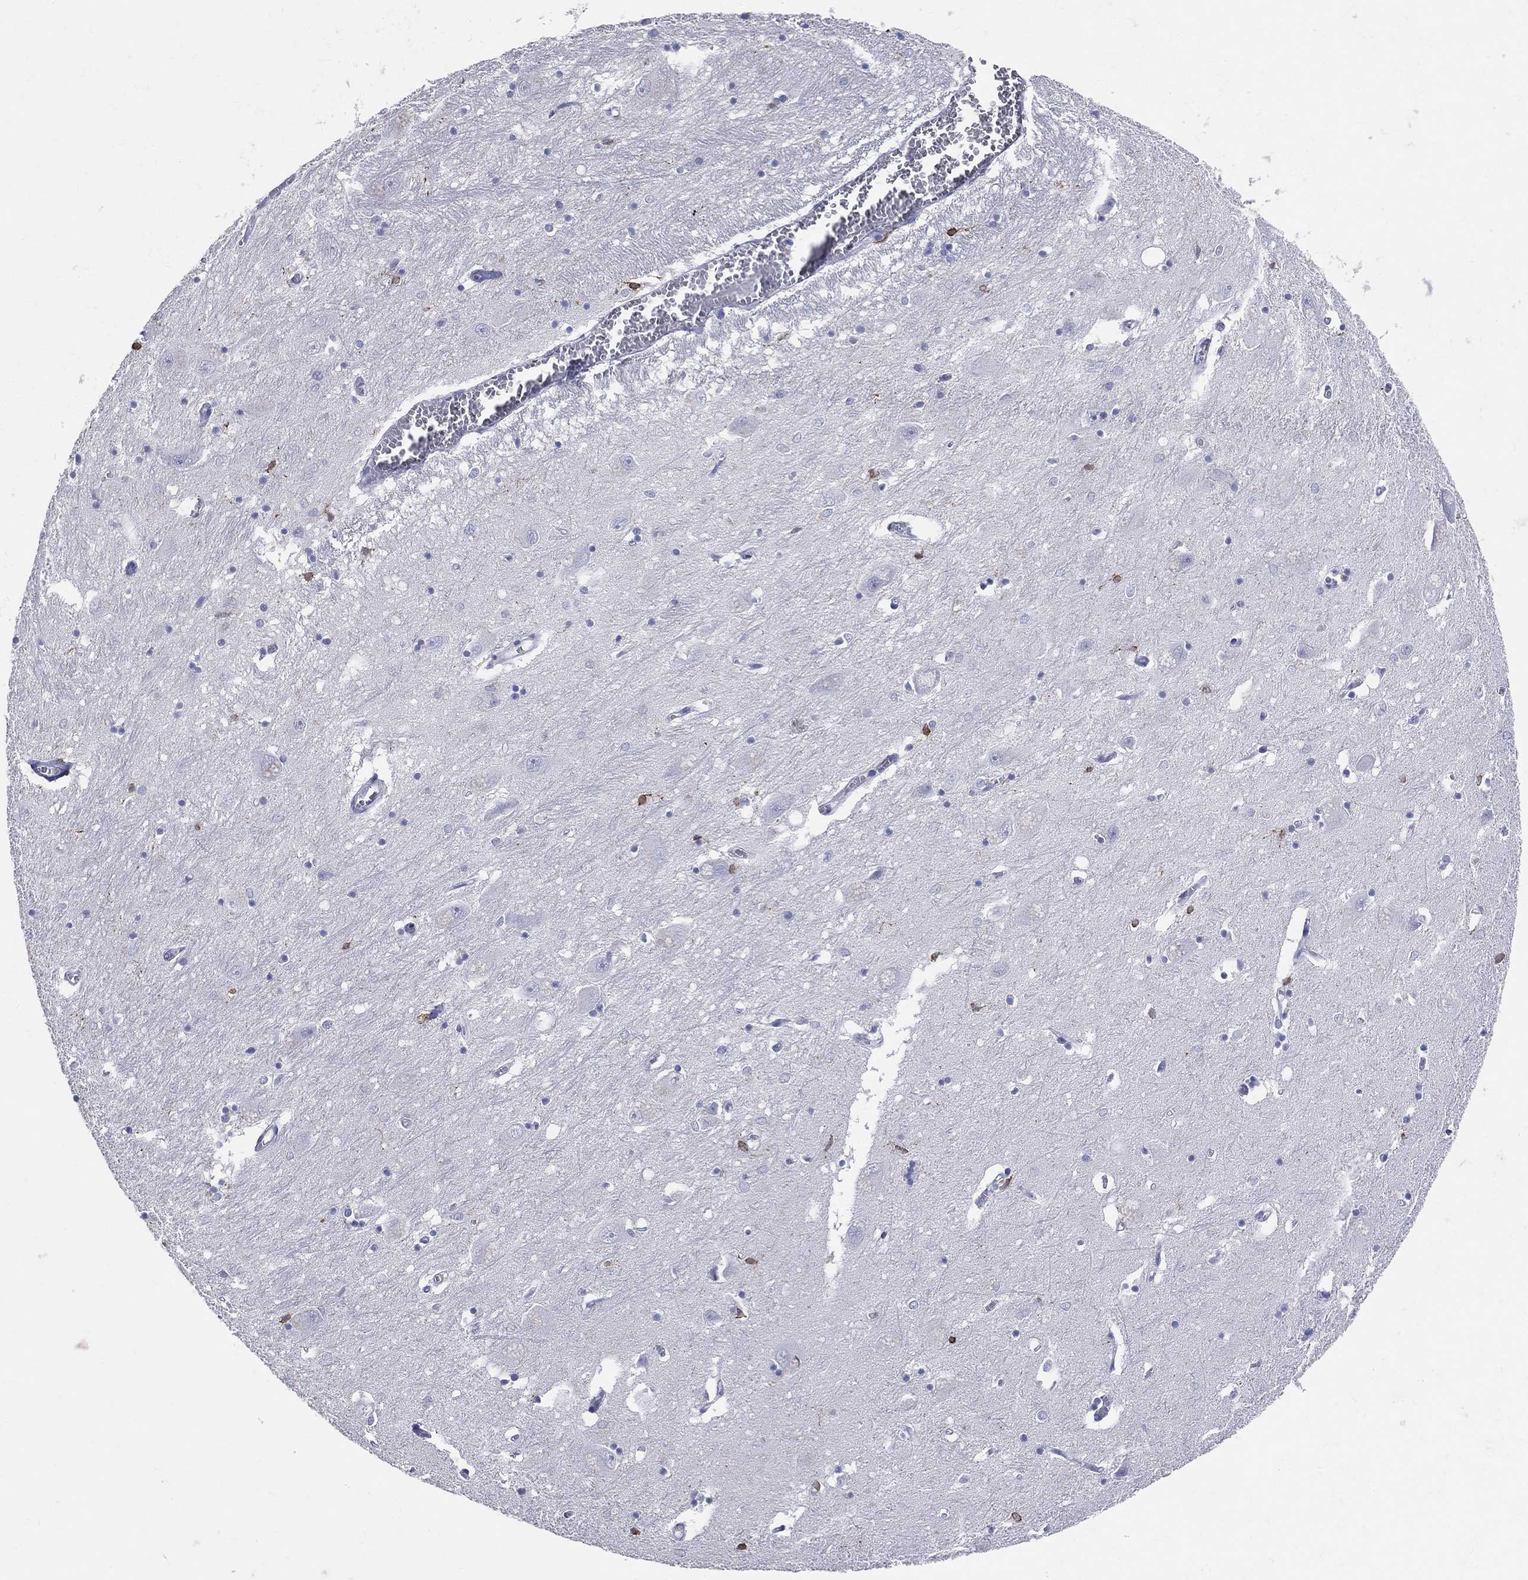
{"staining": {"intensity": "strong", "quantity": "<25%", "location": "cytoplasmic/membranous"}, "tissue": "caudate", "cell_type": "Glial cells", "image_type": "normal", "snomed": [{"axis": "morphology", "description": "Normal tissue, NOS"}, {"axis": "topography", "description": "Lateral ventricle wall"}], "caption": "Strong cytoplasmic/membranous staining is appreciated in approximately <25% of glial cells in unremarkable caudate. Nuclei are stained in blue.", "gene": "CD74", "patient": {"sex": "male", "age": 54}}